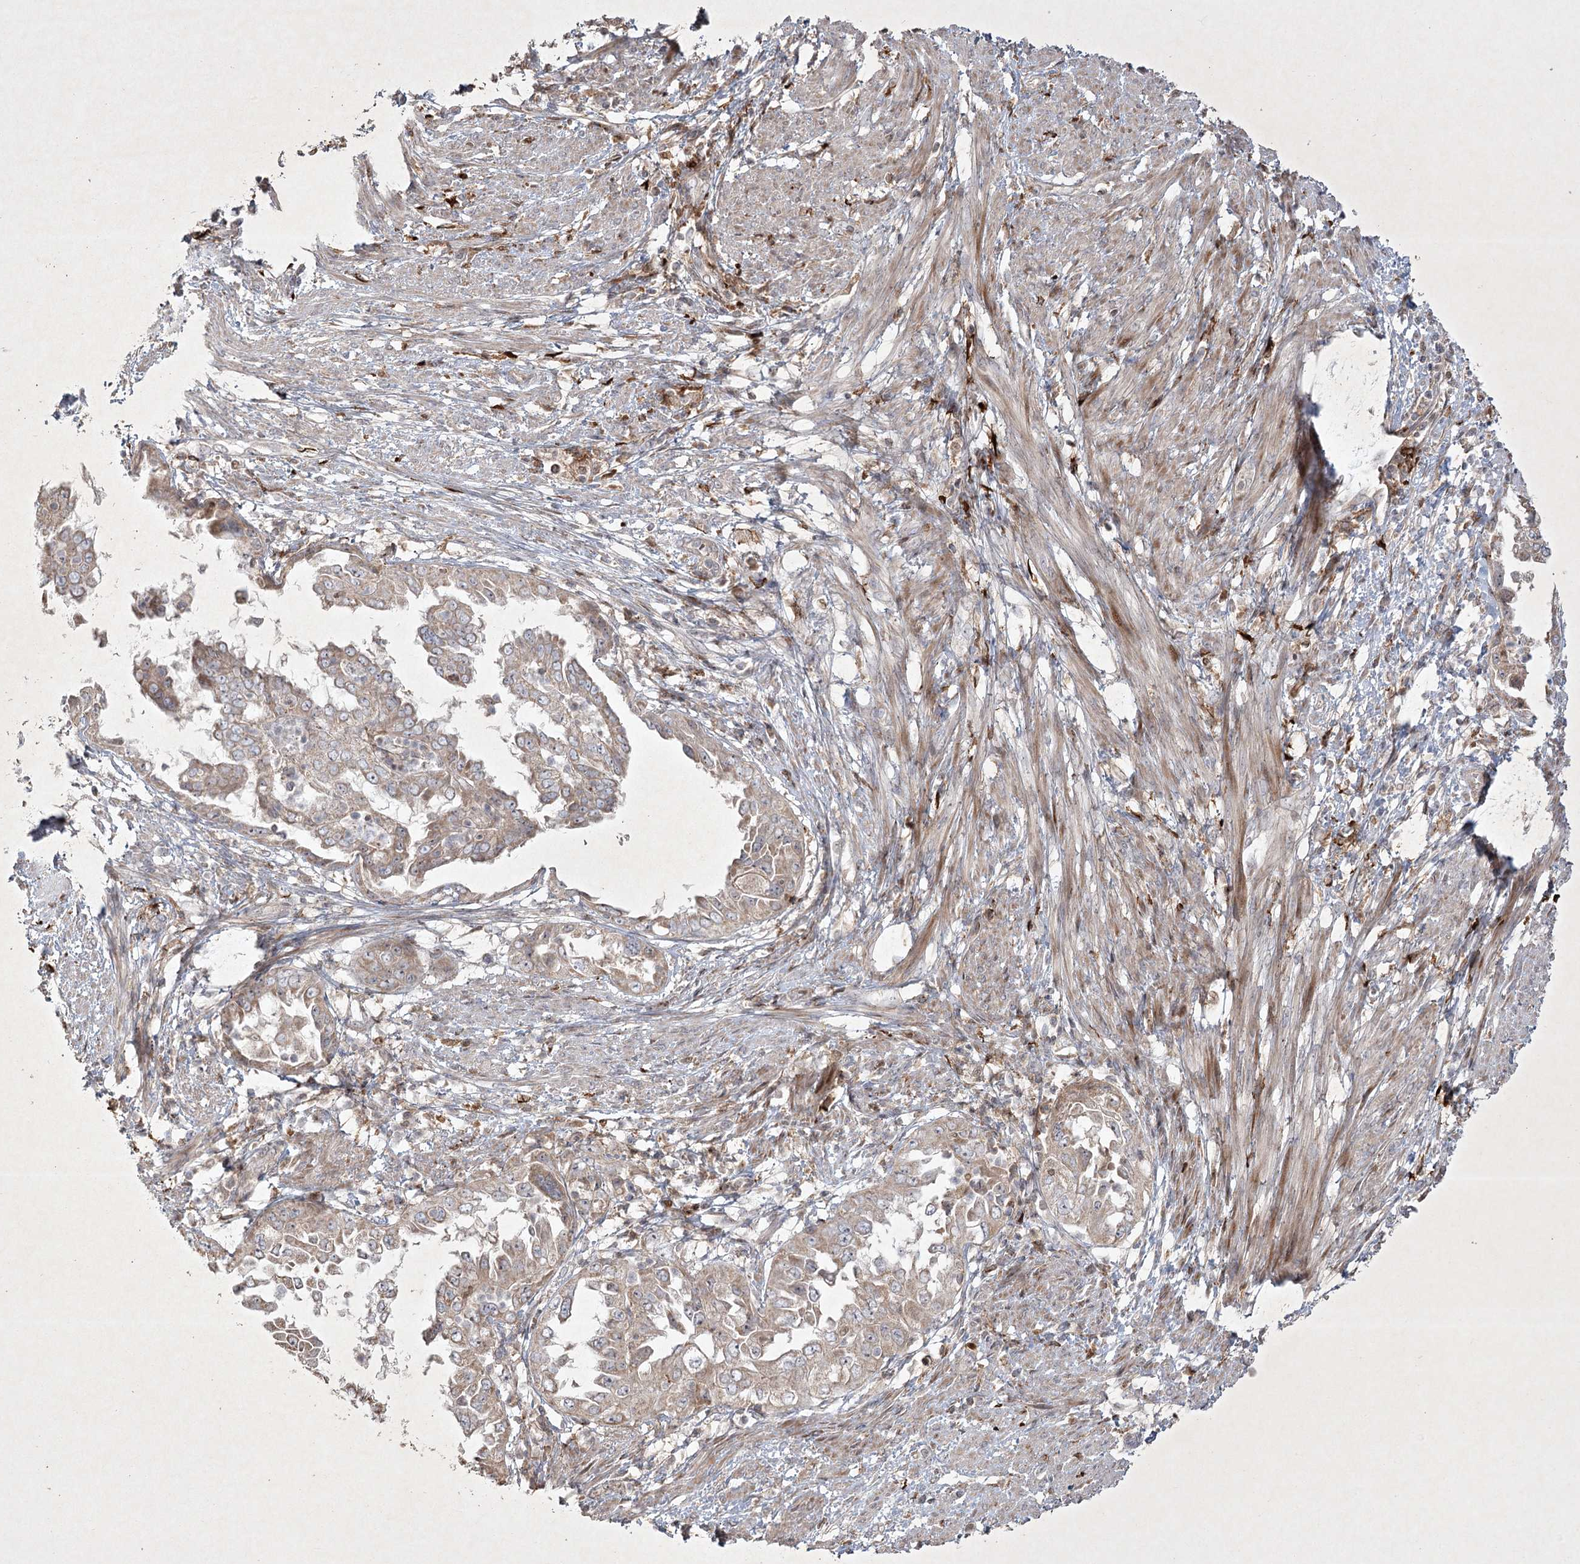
{"staining": {"intensity": "weak", "quantity": ">75%", "location": "cytoplasmic/membranous"}, "tissue": "endometrial cancer", "cell_type": "Tumor cells", "image_type": "cancer", "snomed": [{"axis": "morphology", "description": "Adenocarcinoma, NOS"}, {"axis": "topography", "description": "Endometrium"}], "caption": "Brown immunohistochemical staining in human endometrial cancer exhibits weak cytoplasmic/membranous expression in about >75% of tumor cells.", "gene": "KBTBD4", "patient": {"sex": "female", "age": 85}}